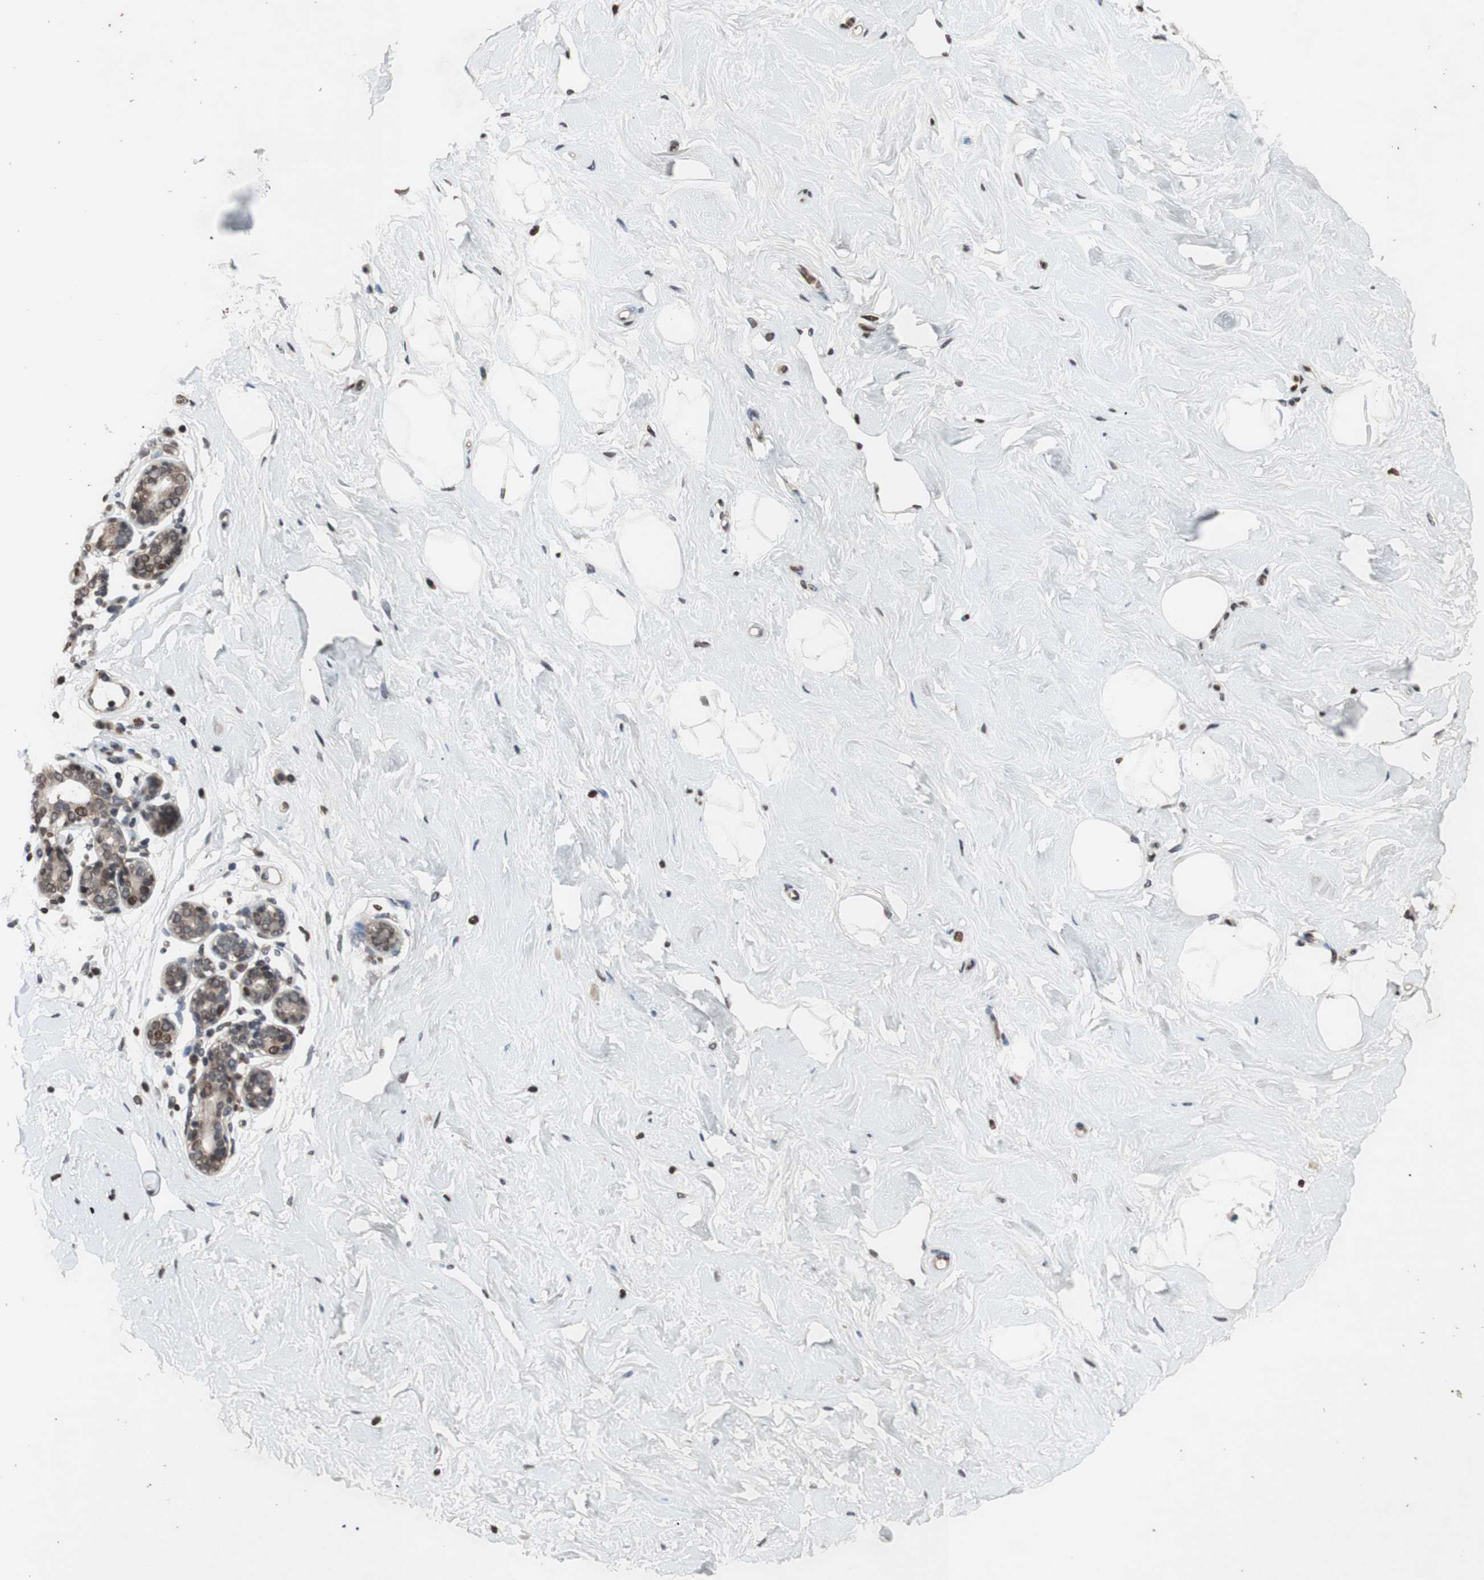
{"staining": {"intensity": "negative", "quantity": "none", "location": "none"}, "tissue": "breast", "cell_type": "Adipocytes", "image_type": "normal", "snomed": [{"axis": "morphology", "description": "Normal tissue, NOS"}, {"axis": "topography", "description": "Breast"}], "caption": "IHC of benign breast demonstrates no expression in adipocytes.", "gene": "MCM6", "patient": {"sex": "female", "age": 23}}